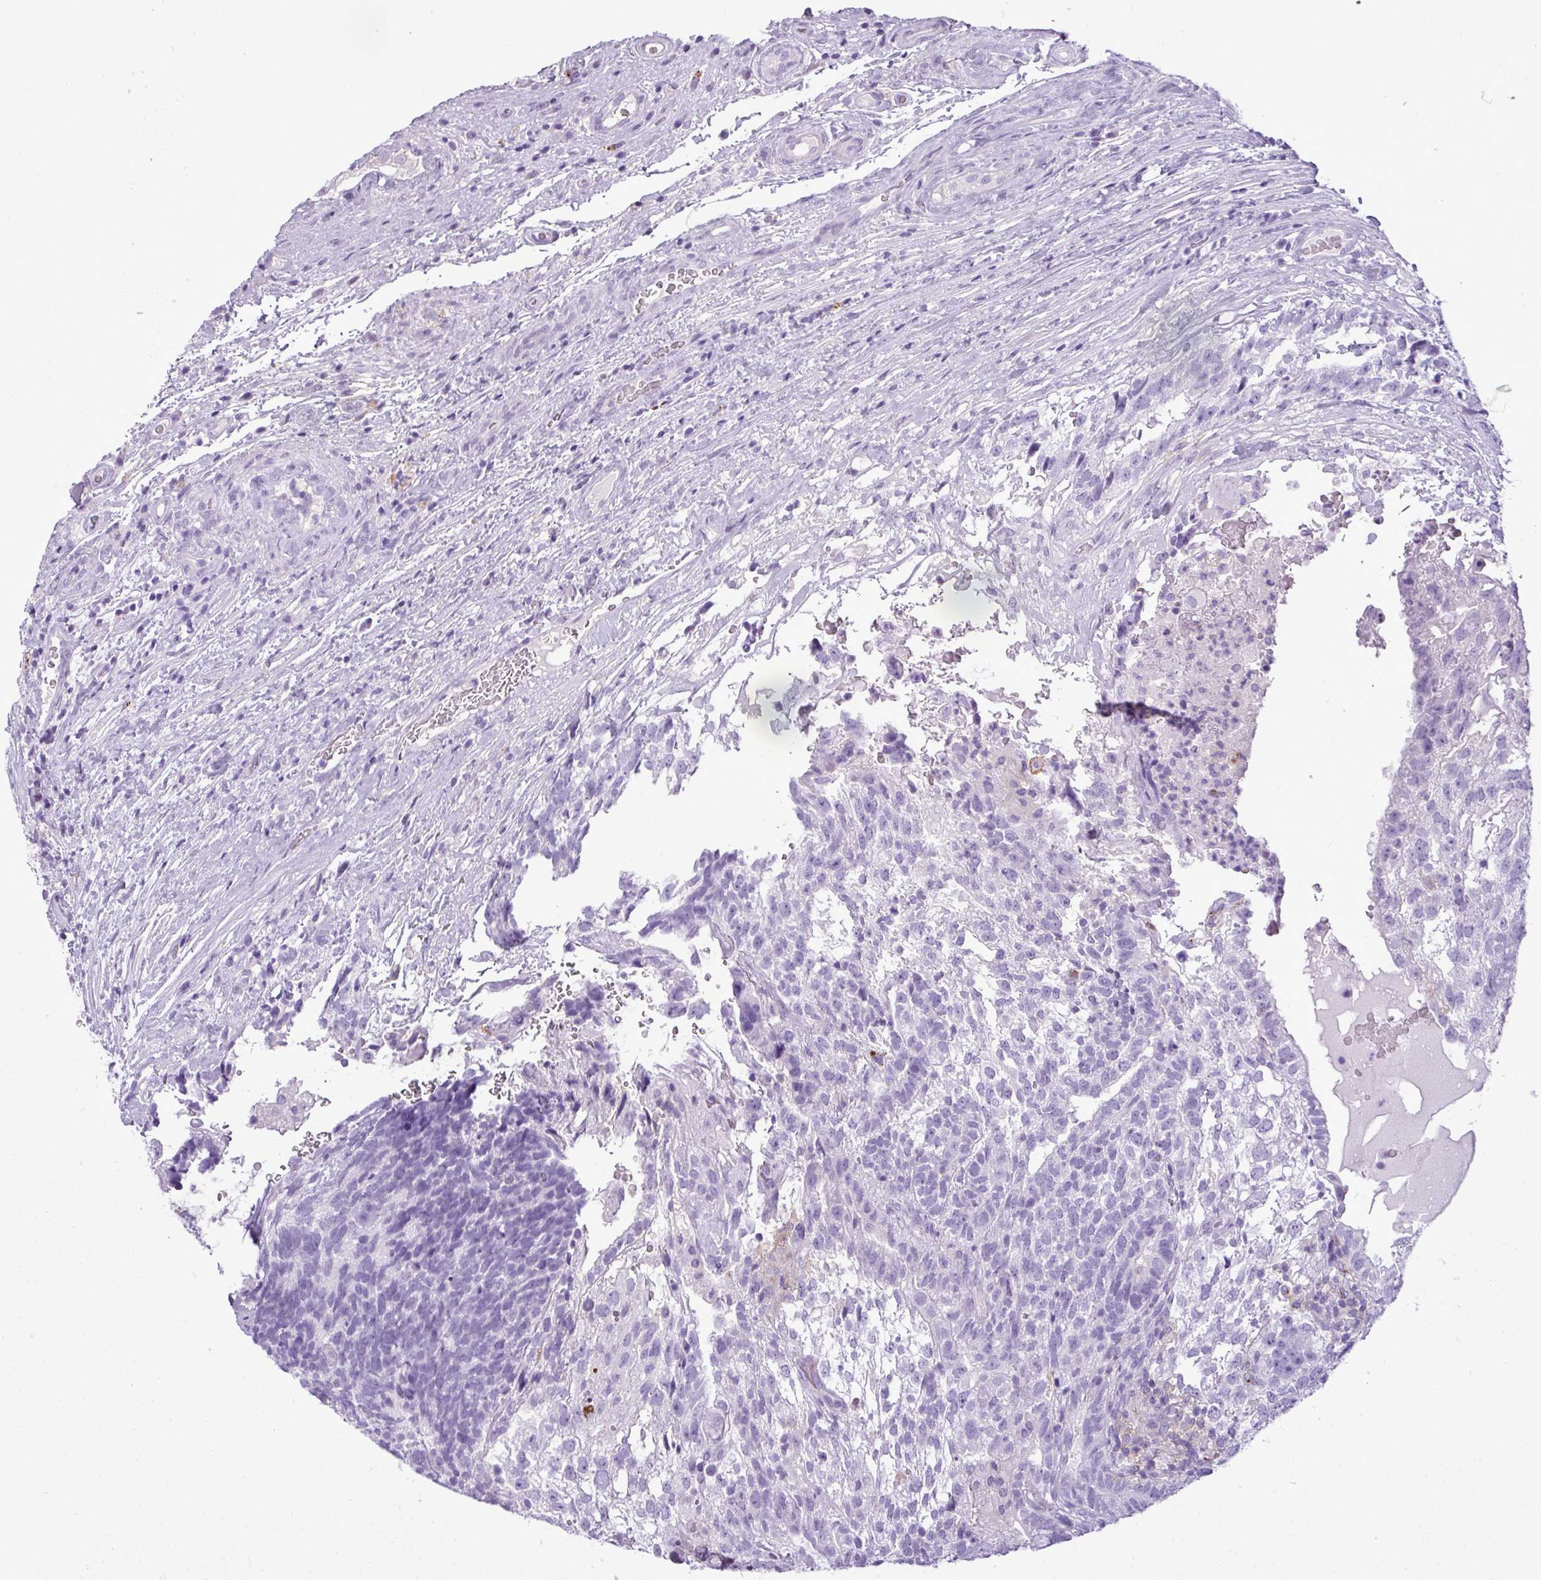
{"staining": {"intensity": "negative", "quantity": "none", "location": "none"}, "tissue": "testis cancer", "cell_type": "Tumor cells", "image_type": "cancer", "snomed": [{"axis": "morphology", "description": "Seminoma, NOS"}, {"axis": "morphology", "description": "Carcinoma, Embryonal, NOS"}, {"axis": "topography", "description": "Testis"}], "caption": "This micrograph is of testis embryonal carcinoma stained with immunohistochemistry (IHC) to label a protein in brown with the nuclei are counter-stained blue. There is no positivity in tumor cells.", "gene": "RBMXL2", "patient": {"sex": "male", "age": 41}}